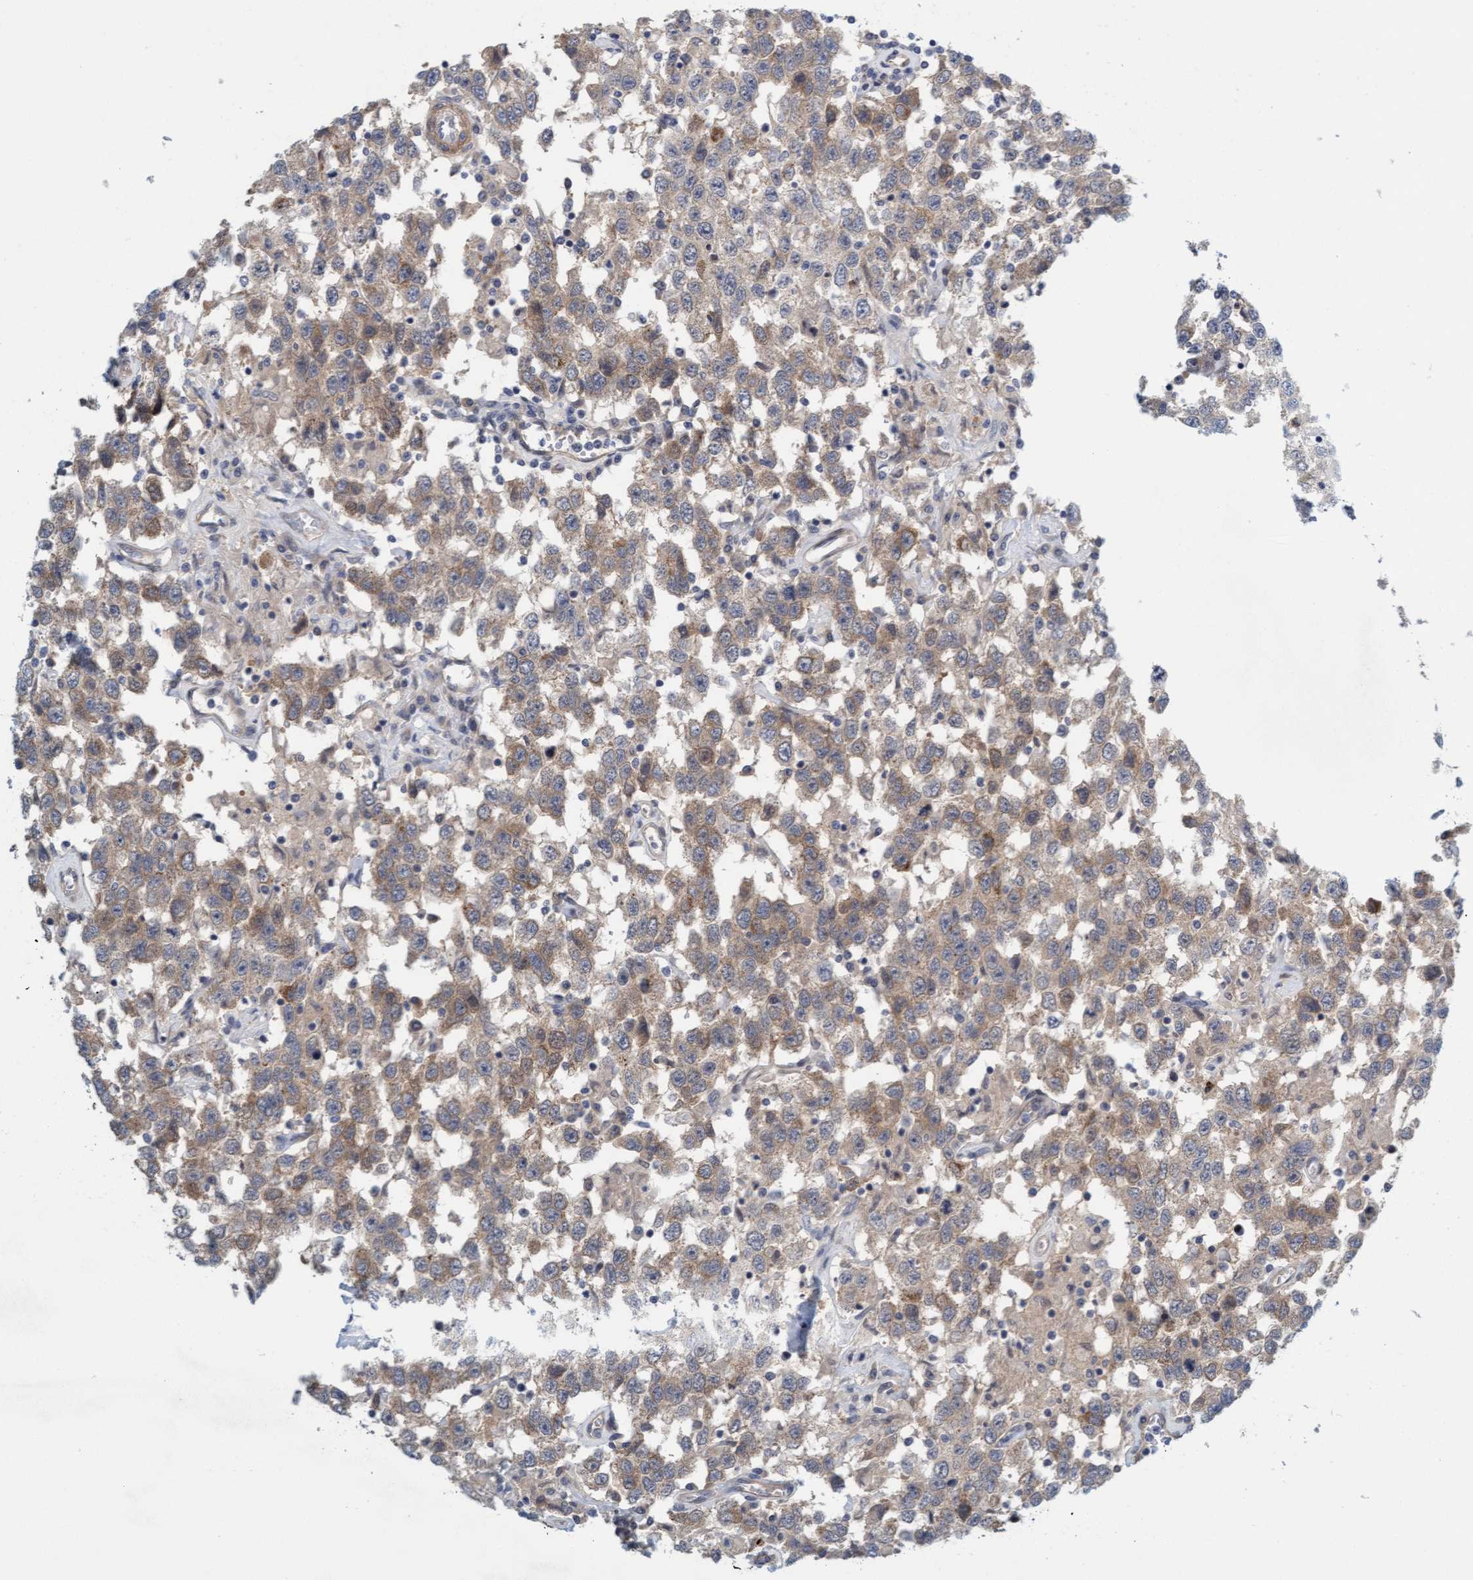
{"staining": {"intensity": "weak", "quantity": ">75%", "location": "cytoplasmic/membranous"}, "tissue": "testis cancer", "cell_type": "Tumor cells", "image_type": "cancer", "snomed": [{"axis": "morphology", "description": "Seminoma, NOS"}, {"axis": "topography", "description": "Testis"}], "caption": "This histopathology image displays IHC staining of testis seminoma, with low weak cytoplasmic/membranous staining in about >75% of tumor cells.", "gene": "TSTD2", "patient": {"sex": "male", "age": 41}}